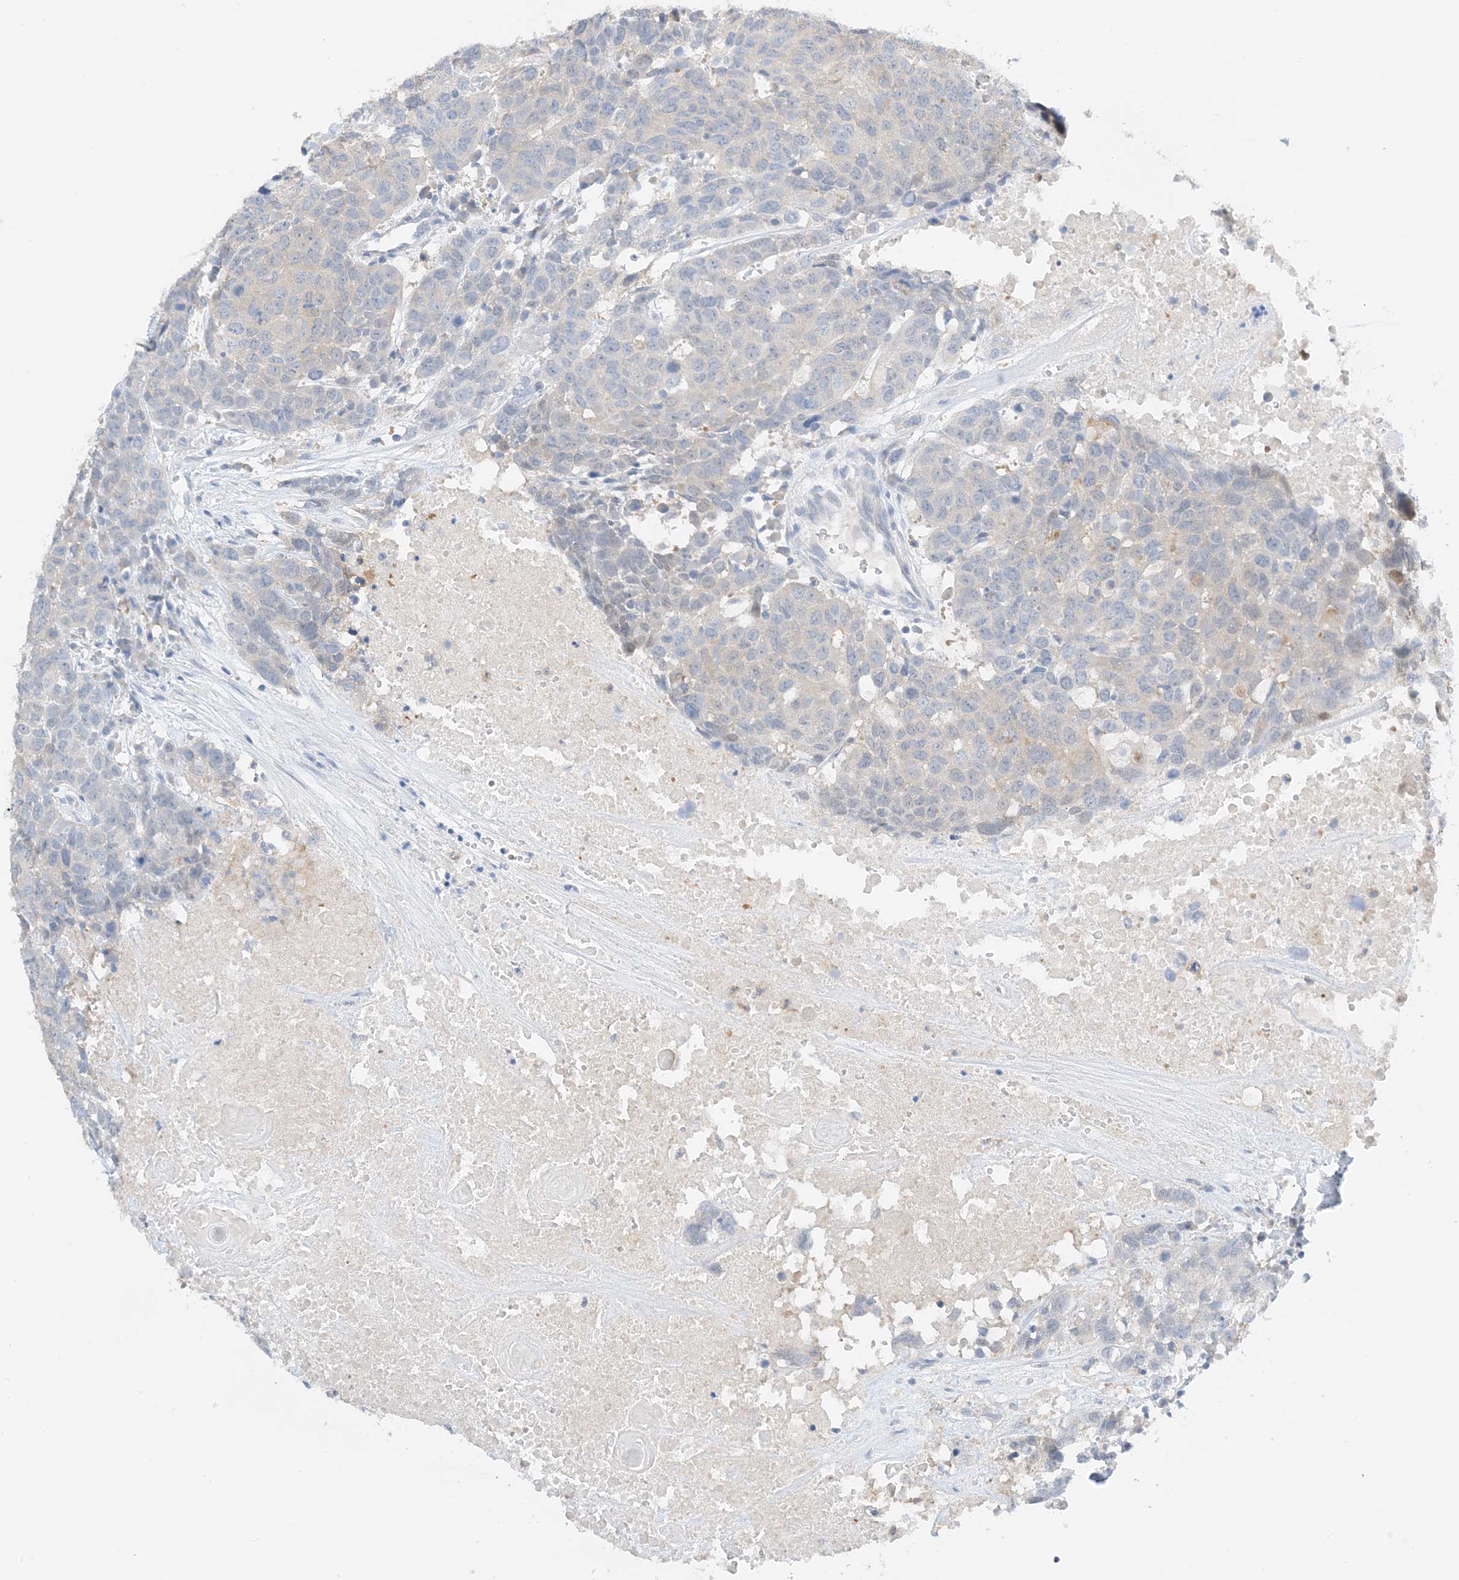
{"staining": {"intensity": "negative", "quantity": "none", "location": "none"}, "tissue": "head and neck cancer", "cell_type": "Tumor cells", "image_type": "cancer", "snomed": [{"axis": "morphology", "description": "Squamous cell carcinoma, NOS"}, {"axis": "topography", "description": "Head-Neck"}], "caption": "An immunohistochemistry (IHC) image of squamous cell carcinoma (head and neck) is shown. There is no staining in tumor cells of squamous cell carcinoma (head and neck).", "gene": "KIFBP", "patient": {"sex": "male", "age": 66}}